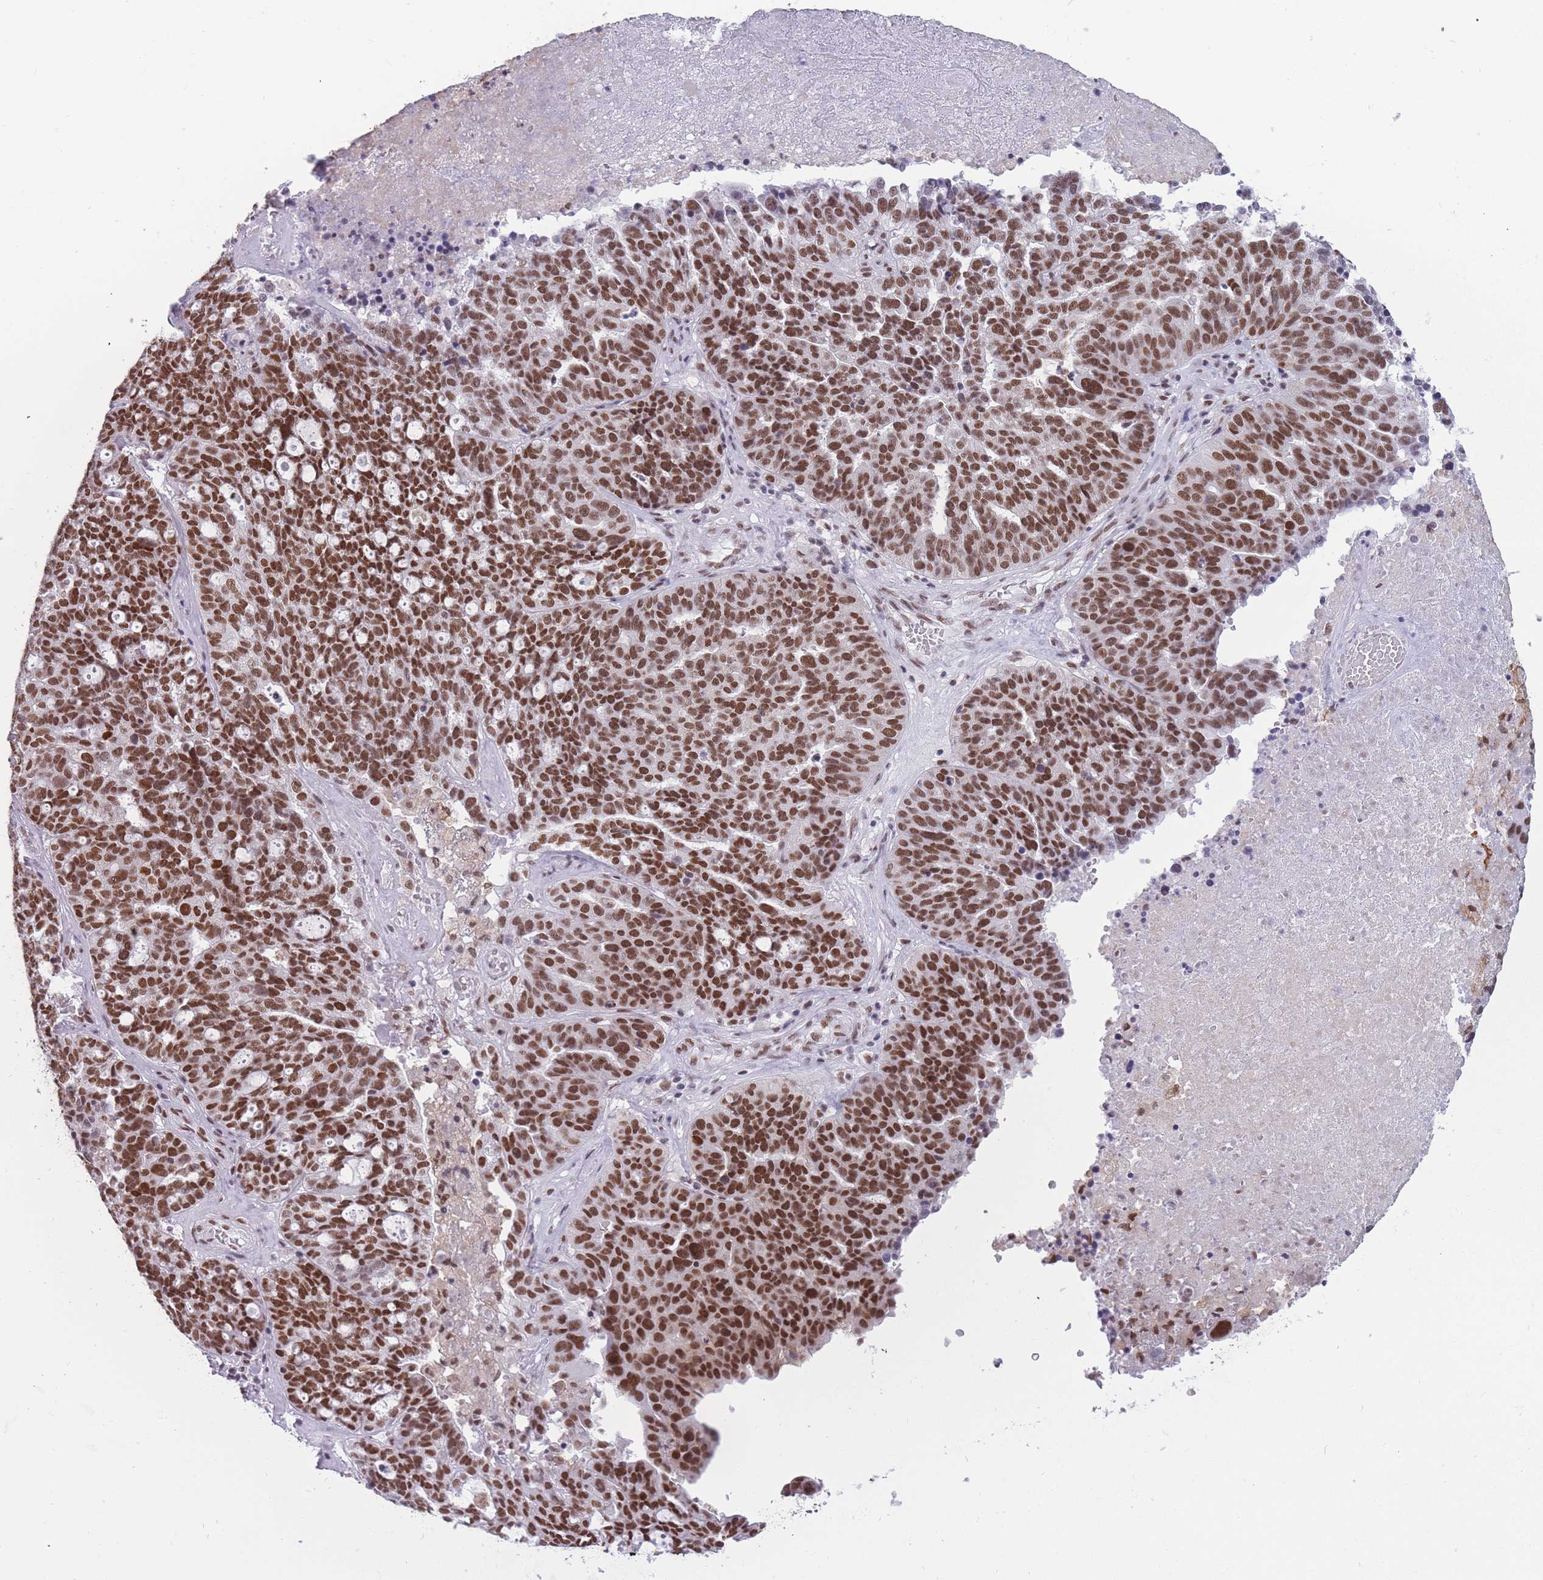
{"staining": {"intensity": "strong", "quantity": ">75%", "location": "nuclear"}, "tissue": "ovarian cancer", "cell_type": "Tumor cells", "image_type": "cancer", "snomed": [{"axis": "morphology", "description": "Cystadenocarcinoma, serous, NOS"}, {"axis": "topography", "description": "Ovary"}], "caption": "DAB (3,3'-diaminobenzidine) immunohistochemical staining of serous cystadenocarcinoma (ovarian) exhibits strong nuclear protein staining in about >75% of tumor cells.", "gene": "HNRNPUL1", "patient": {"sex": "female", "age": 59}}